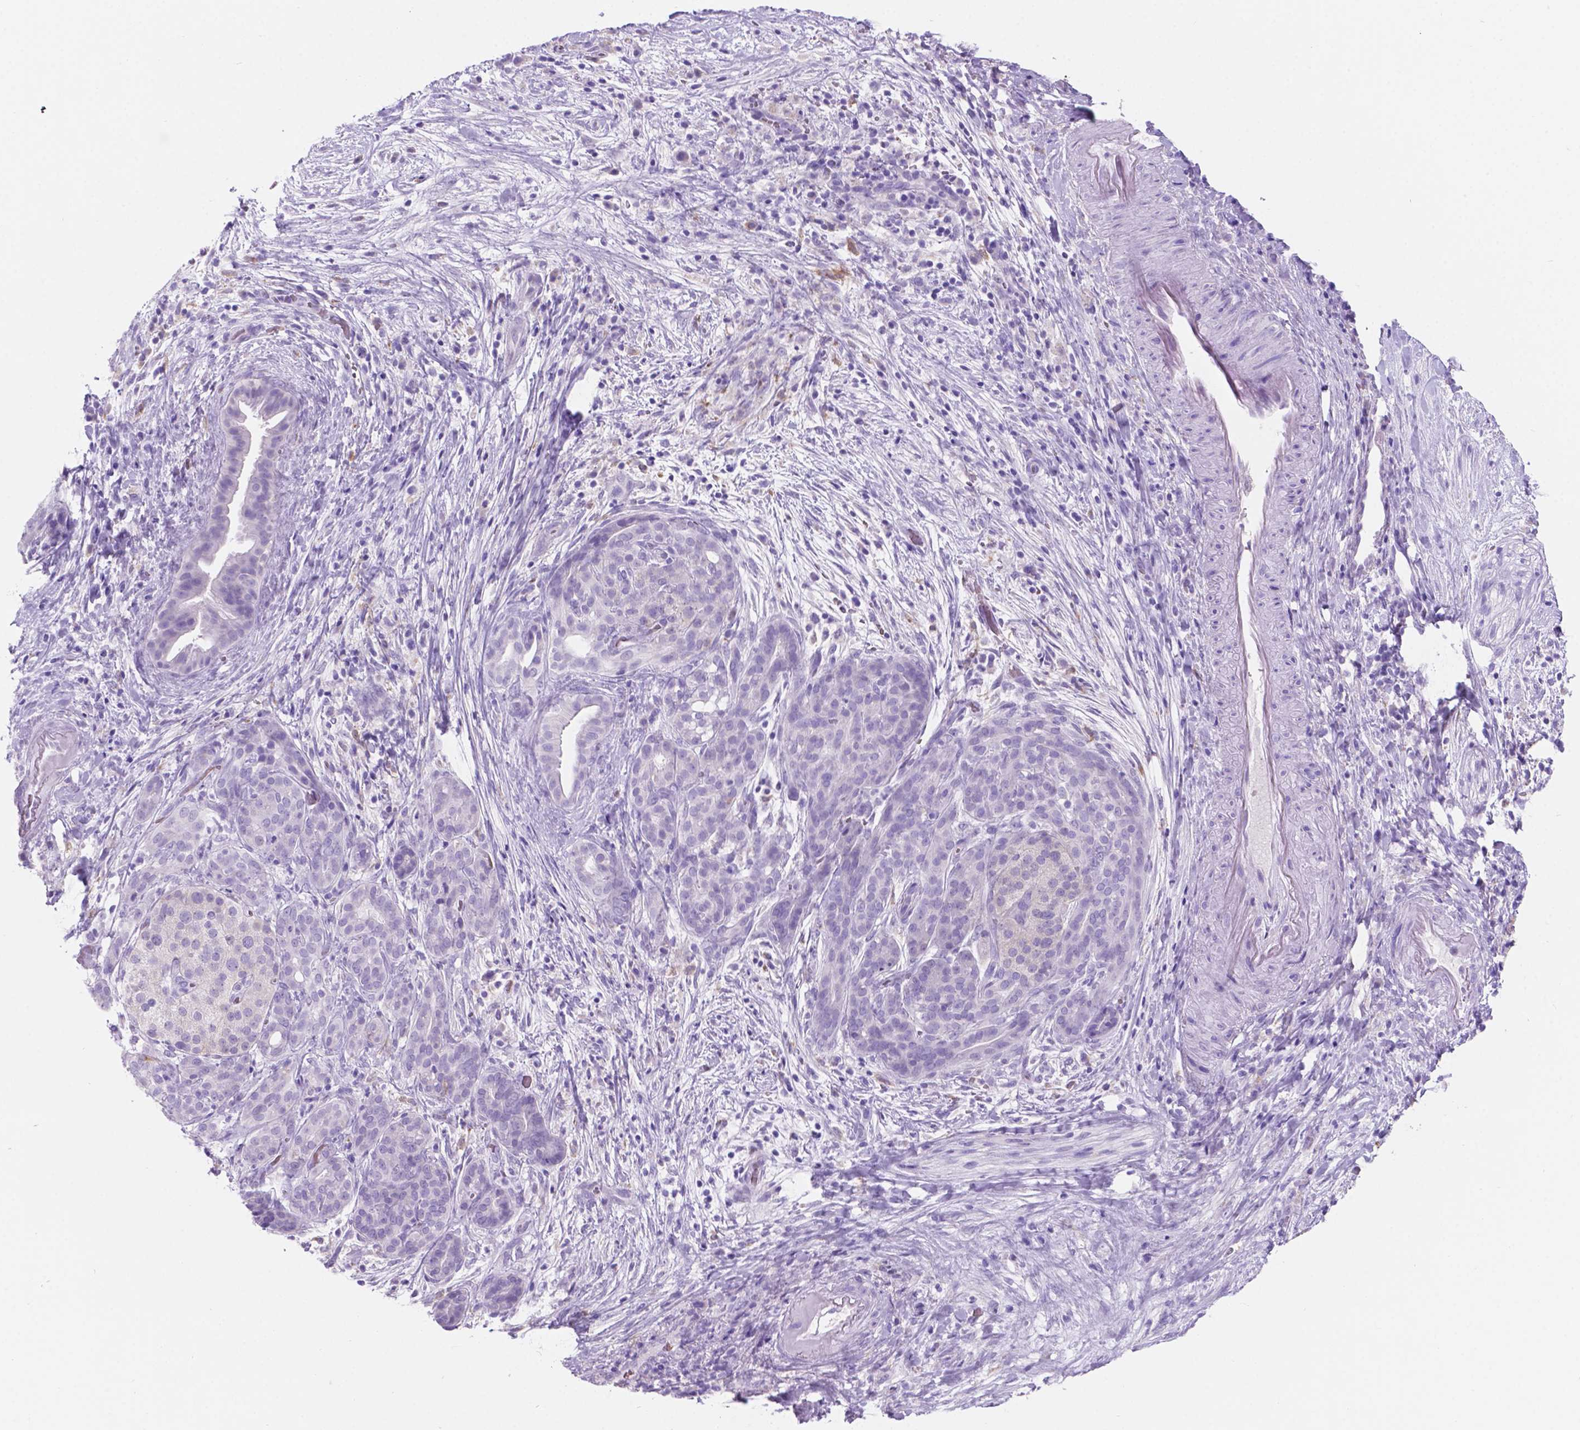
{"staining": {"intensity": "negative", "quantity": "none", "location": "none"}, "tissue": "pancreatic cancer", "cell_type": "Tumor cells", "image_type": "cancer", "snomed": [{"axis": "morphology", "description": "Adenocarcinoma, NOS"}, {"axis": "topography", "description": "Pancreas"}], "caption": "Tumor cells show no significant positivity in pancreatic cancer (adenocarcinoma).", "gene": "GRIN2B", "patient": {"sex": "male", "age": 44}}